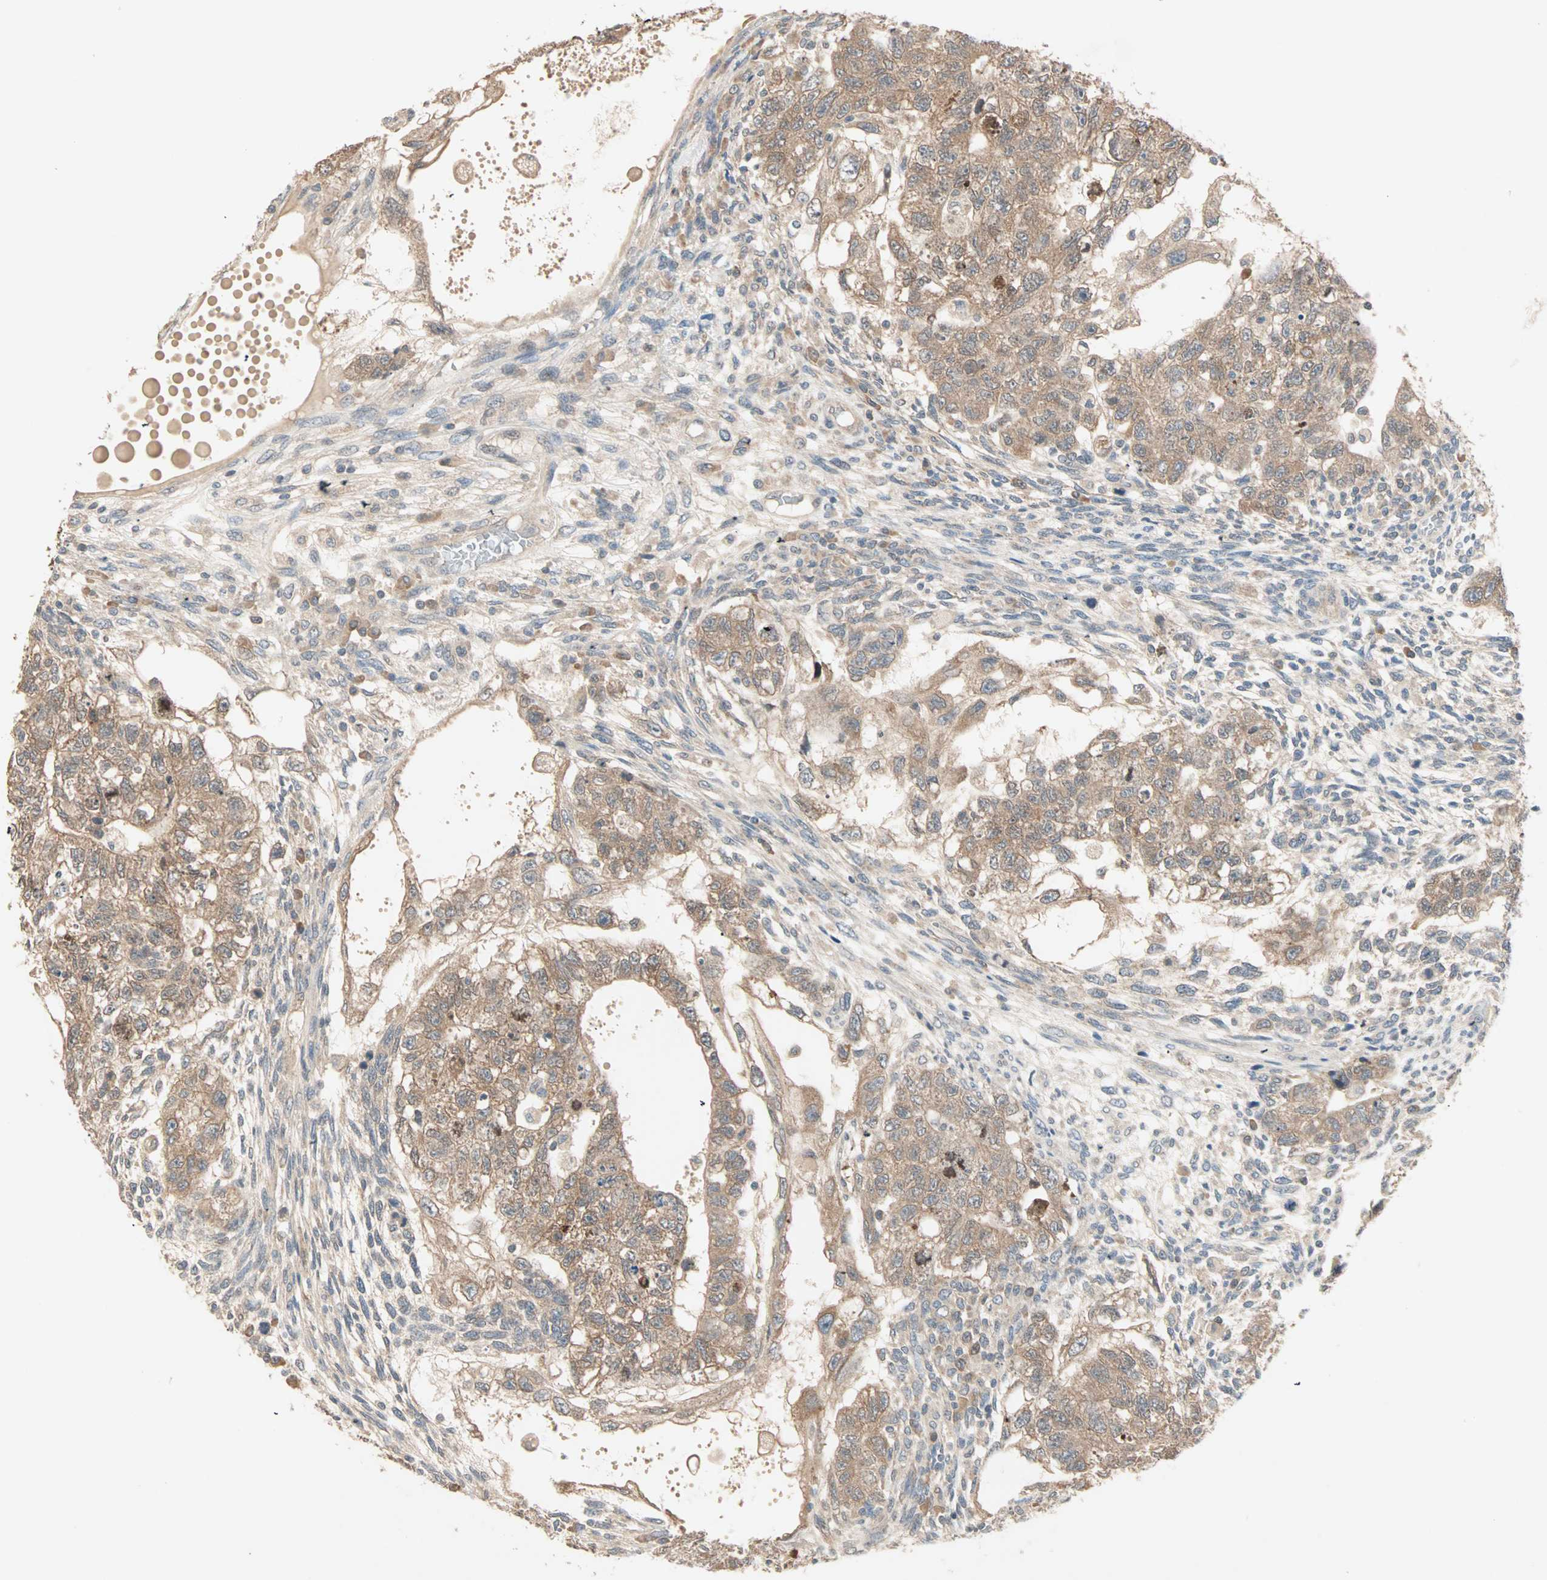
{"staining": {"intensity": "moderate", "quantity": ">75%", "location": "cytoplasmic/membranous"}, "tissue": "testis cancer", "cell_type": "Tumor cells", "image_type": "cancer", "snomed": [{"axis": "morphology", "description": "Normal tissue, NOS"}, {"axis": "morphology", "description": "Carcinoma, Embryonal, NOS"}, {"axis": "topography", "description": "Testis"}], "caption": "Immunohistochemical staining of human embryonal carcinoma (testis) shows medium levels of moderate cytoplasmic/membranous positivity in about >75% of tumor cells. (IHC, brightfield microscopy, high magnification).", "gene": "TTF2", "patient": {"sex": "male", "age": 36}}